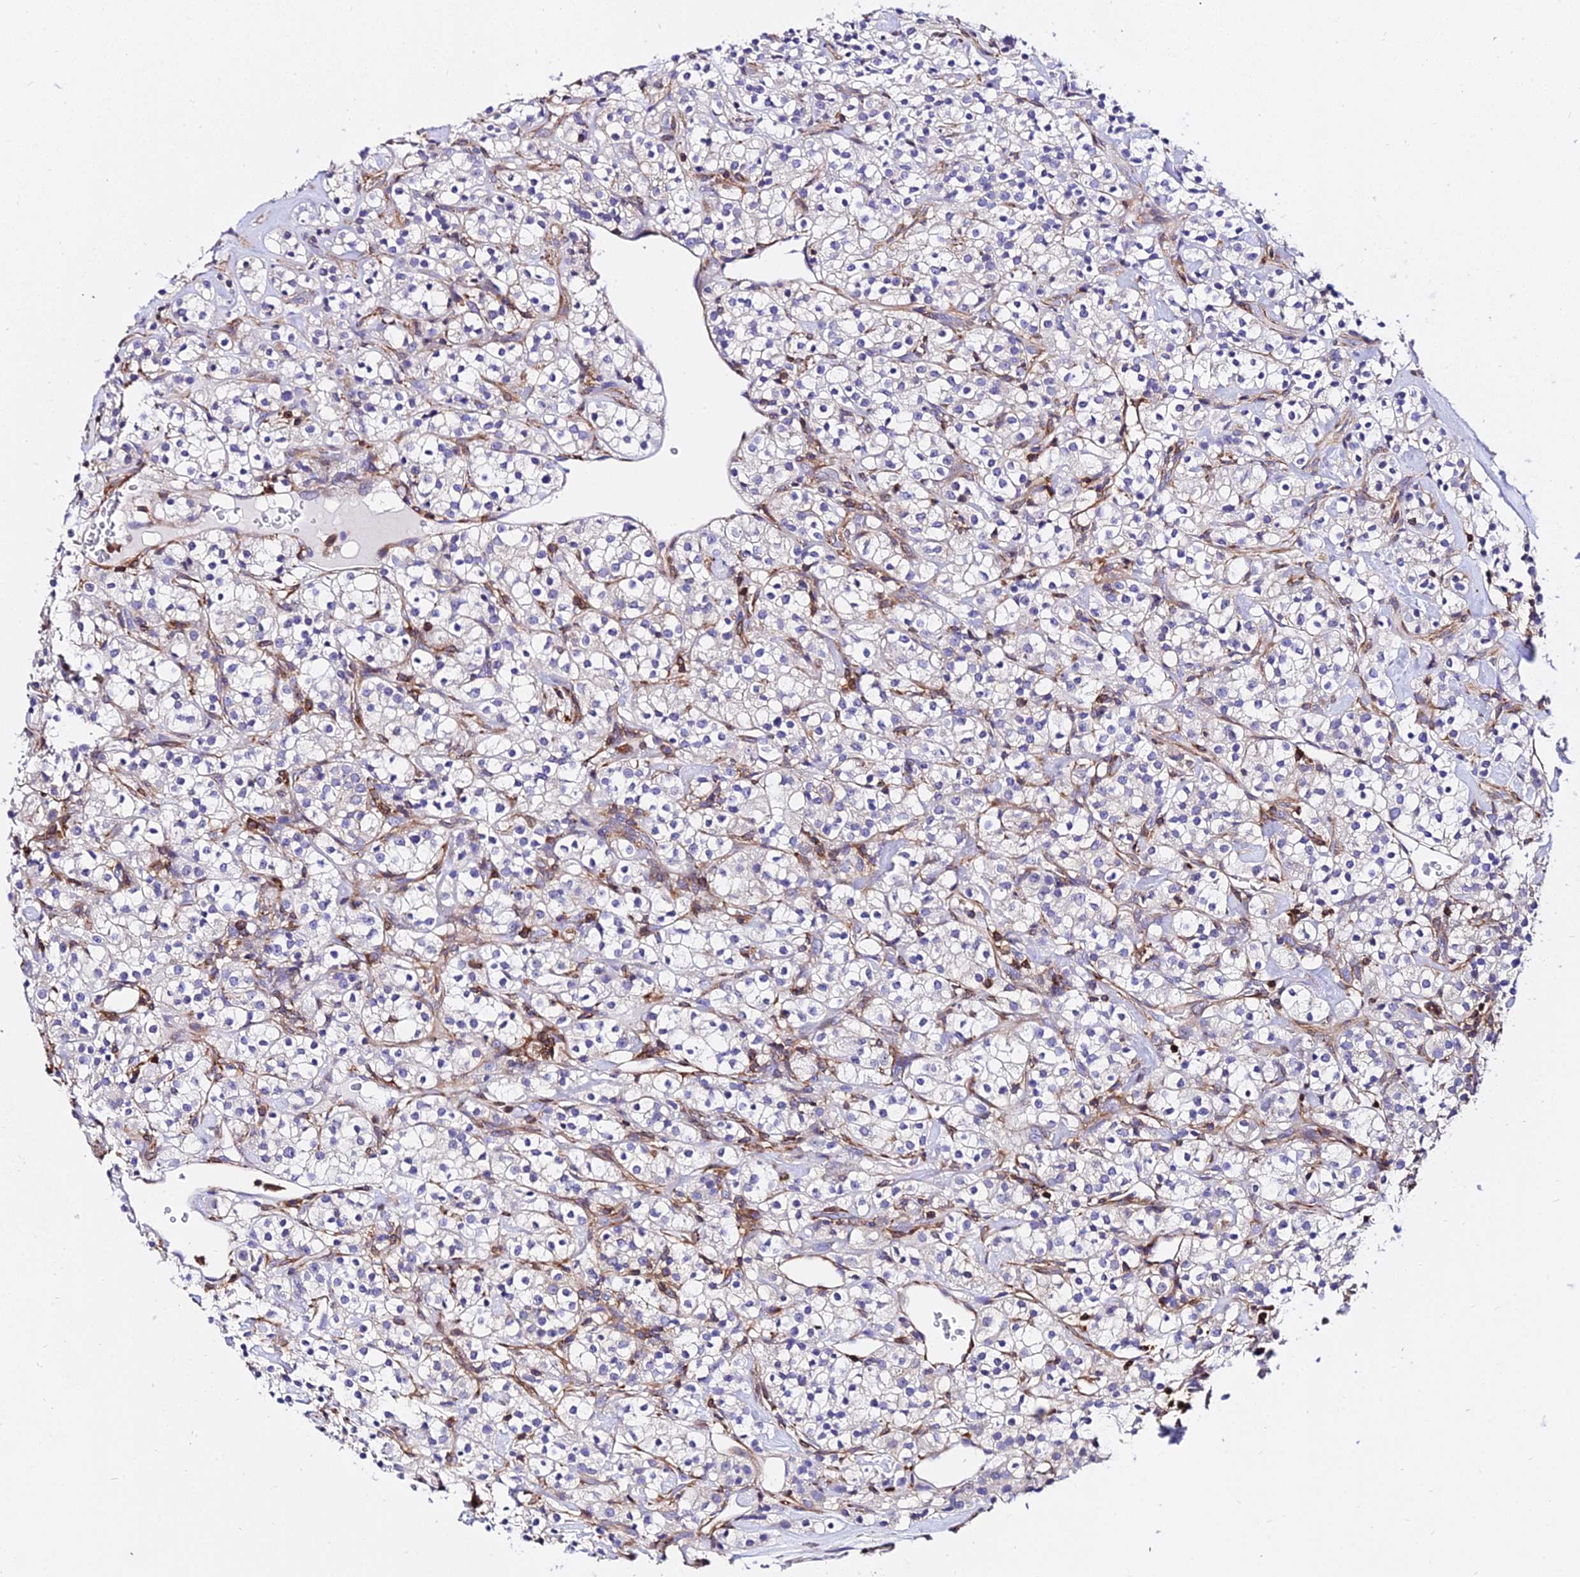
{"staining": {"intensity": "negative", "quantity": "none", "location": "none"}, "tissue": "renal cancer", "cell_type": "Tumor cells", "image_type": "cancer", "snomed": [{"axis": "morphology", "description": "Adenocarcinoma, NOS"}, {"axis": "topography", "description": "Kidney"}], "caption": "Immunohistochemical staining of human renal cancer shows no significant positivity in tumor cells. Brightfield microscopy of IHC stained with DAB (brown) and hematoxylin (blue), captured at high magnification.", "gene": "CSRP1", "patient": {"sex": "male", "age": 77}}